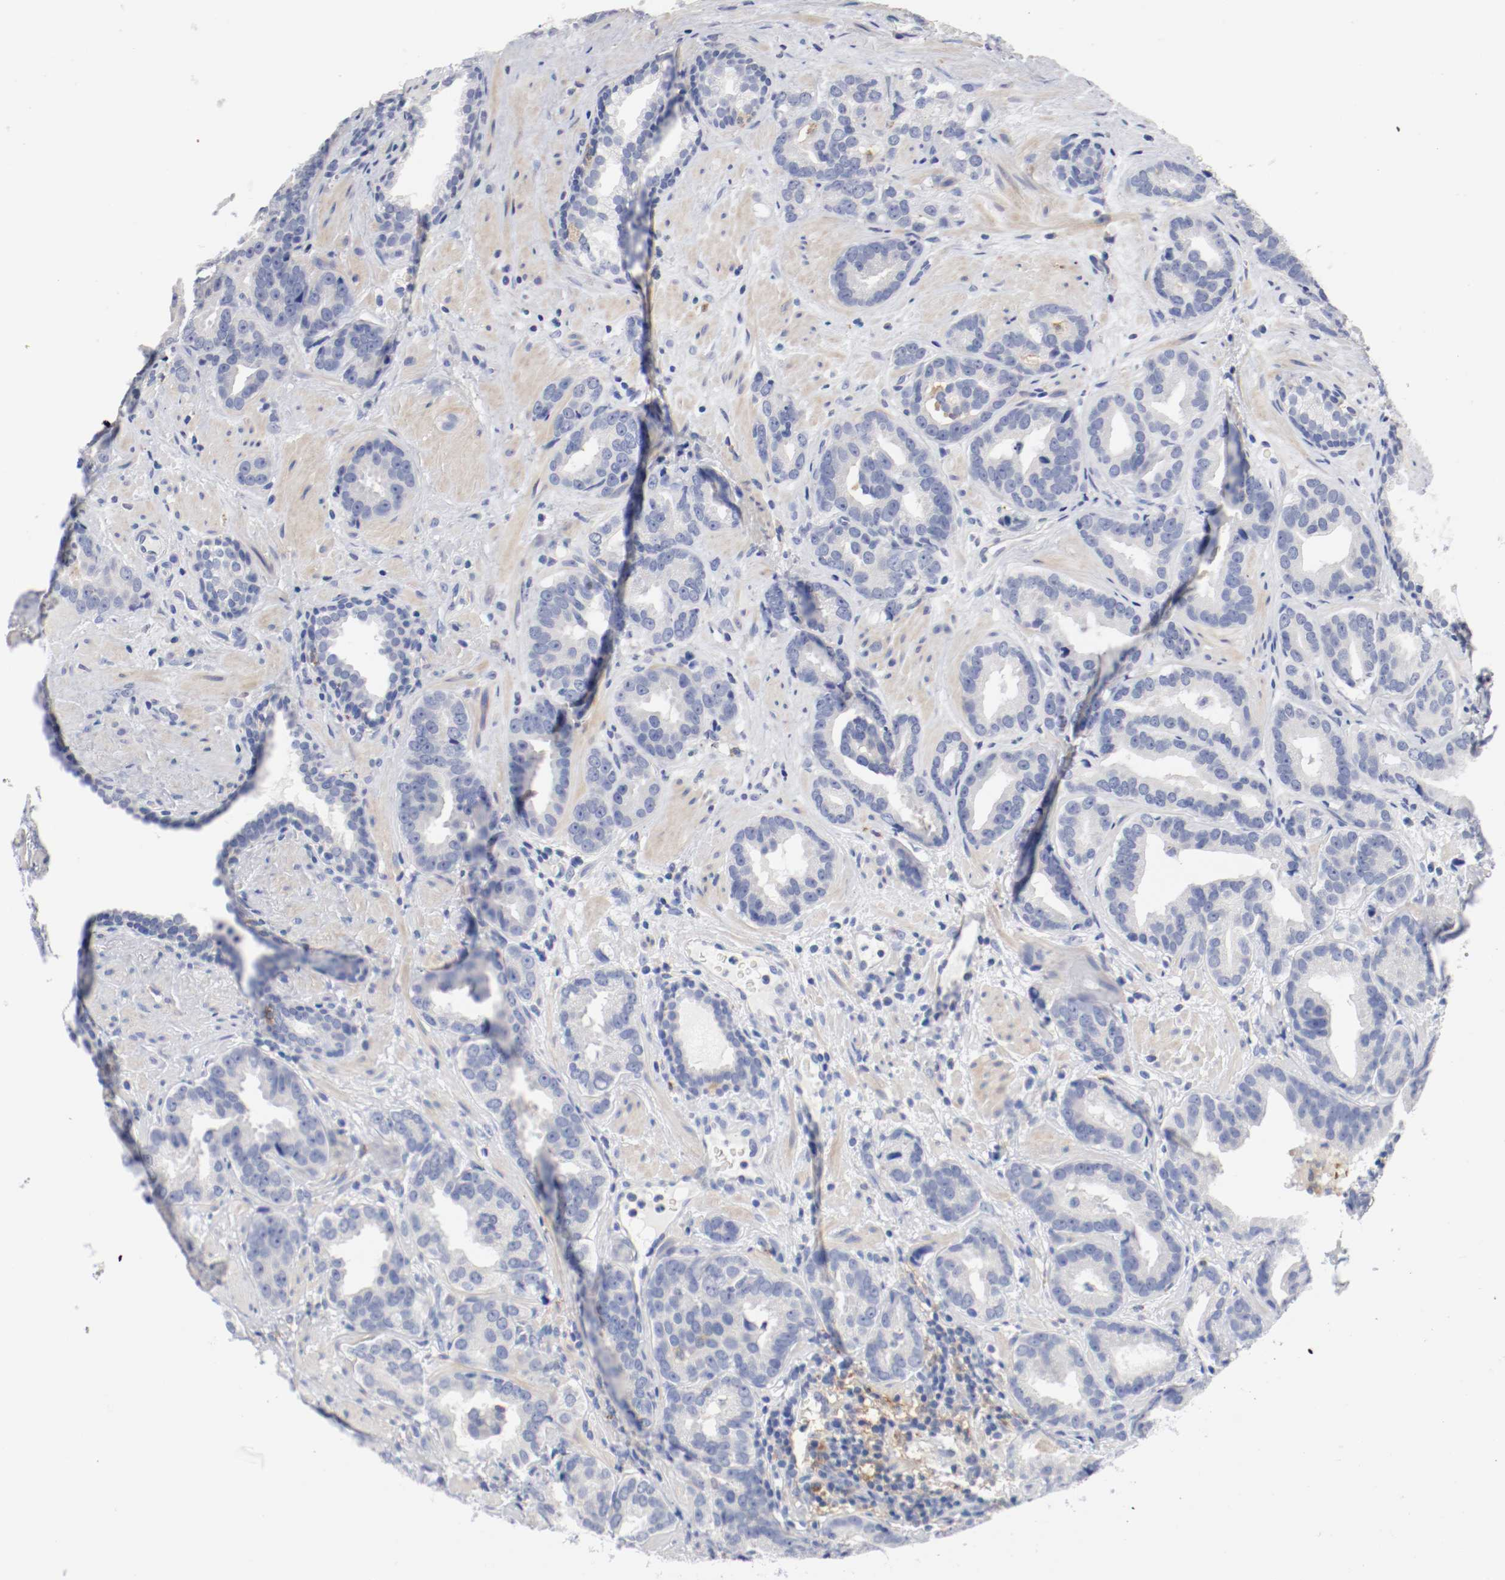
{"staining": {"intensity": "negative", "quantity": "none", "location": "none"}, "tissue": "prostate cancer", "cell_type": "Tumor cells", "image_type": "cancer", "snomed": [{"axis": "morphology", "description": "Adenocarcinoma, Low grade"}, {"axis": "topography", "description": "Prostate"}], "caption": "Immunohistochemistry histopathology image of adenocarcinoma (low-grade) (prostate) stained for a protein (brown), which reveals no staining in tumor cells. Brightfield microscopy of immunohistochemistry (IHC) stained with DAB (brown) and hematoxylin (blue), captured at high magnification.", "gene": "FGFBP1", "patient": {"sex": "male", "age": 59}}